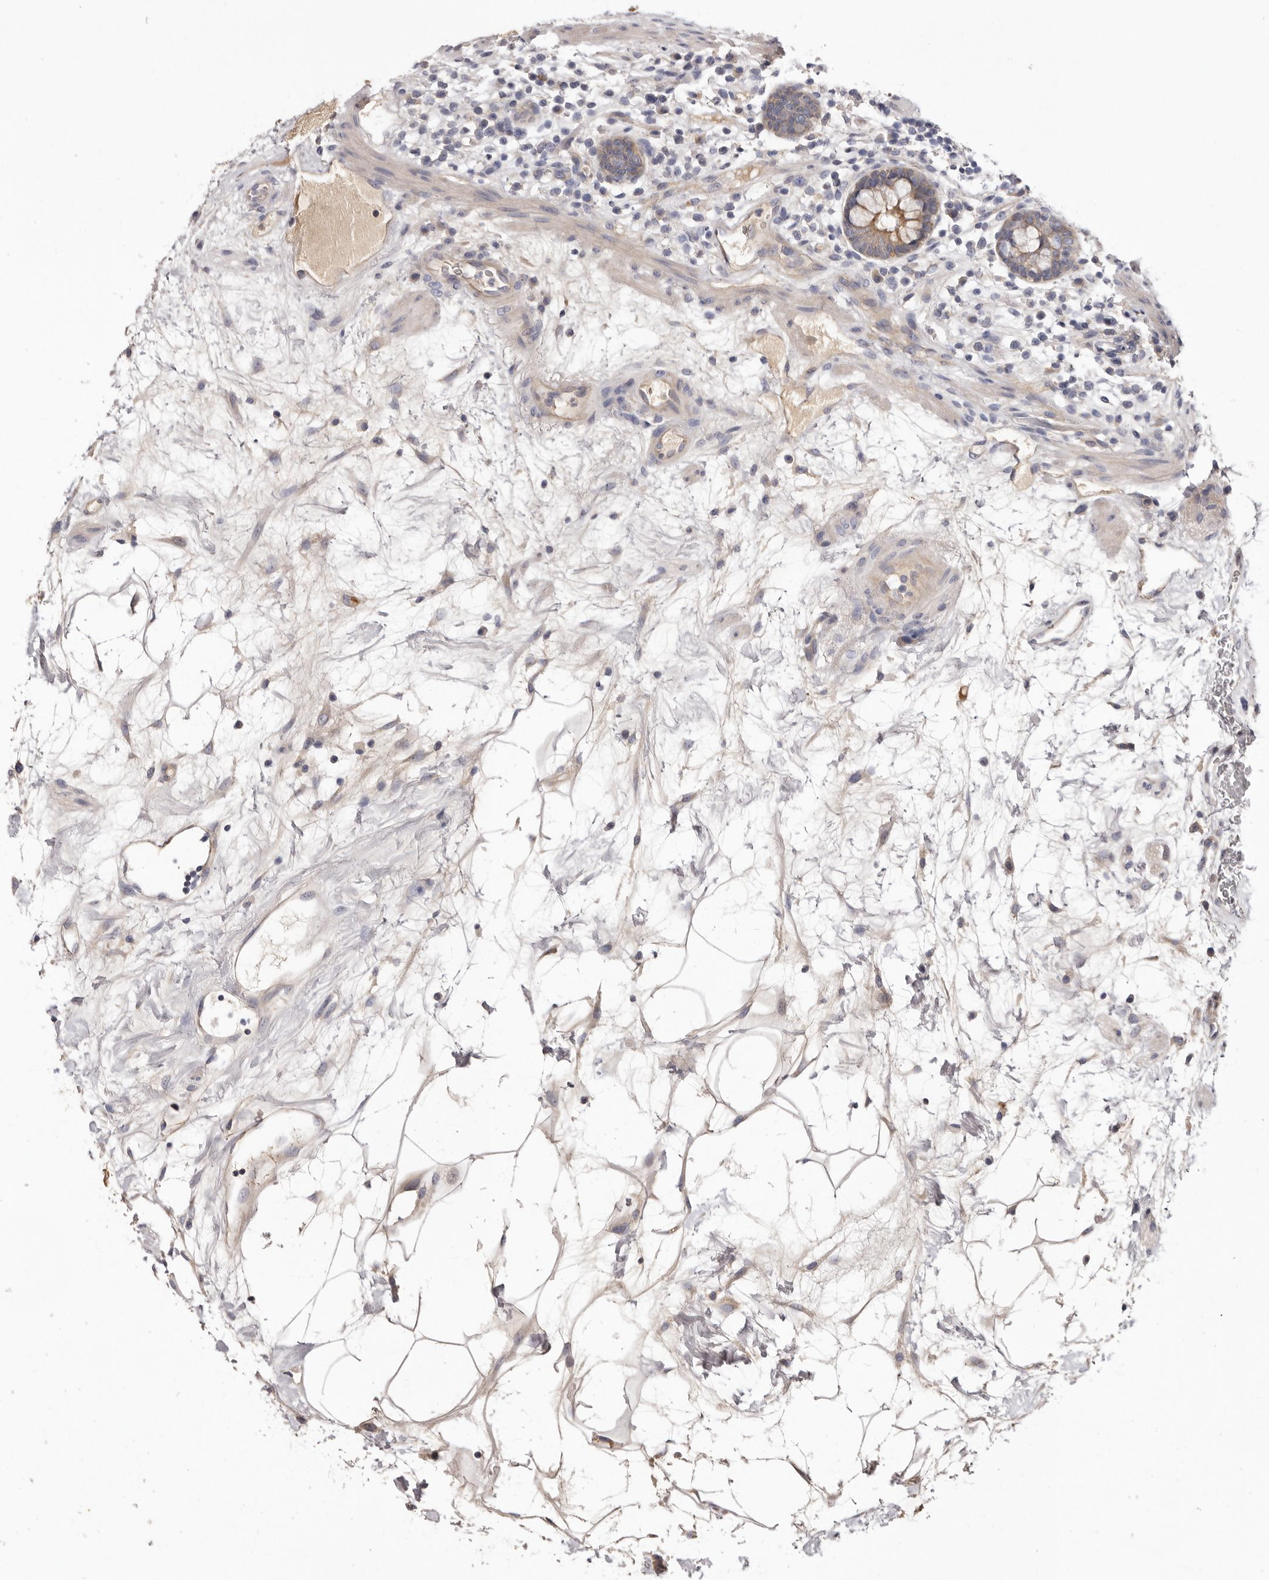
{"staining": {"intensity": "weak", "quantity": ">75%", "location": "cytoplasmic/membranous"}, "tissue": "colon", "cell_type": "Endothelial cells", "image_type": "normal", "snomed": [{"axis": "morphology", "description": "Normal tissue, NOS"}, {"axis": "topography", "description": "Colon"}], "caption": "An image showing weak cytoplasmic/membranous staining in approximately >75% of endothelial cells in unremarkable colon, as visualized by brown immunohistochemical staining.", "gene": "STK16", "patient": {"sex": "female", "age": 79}}